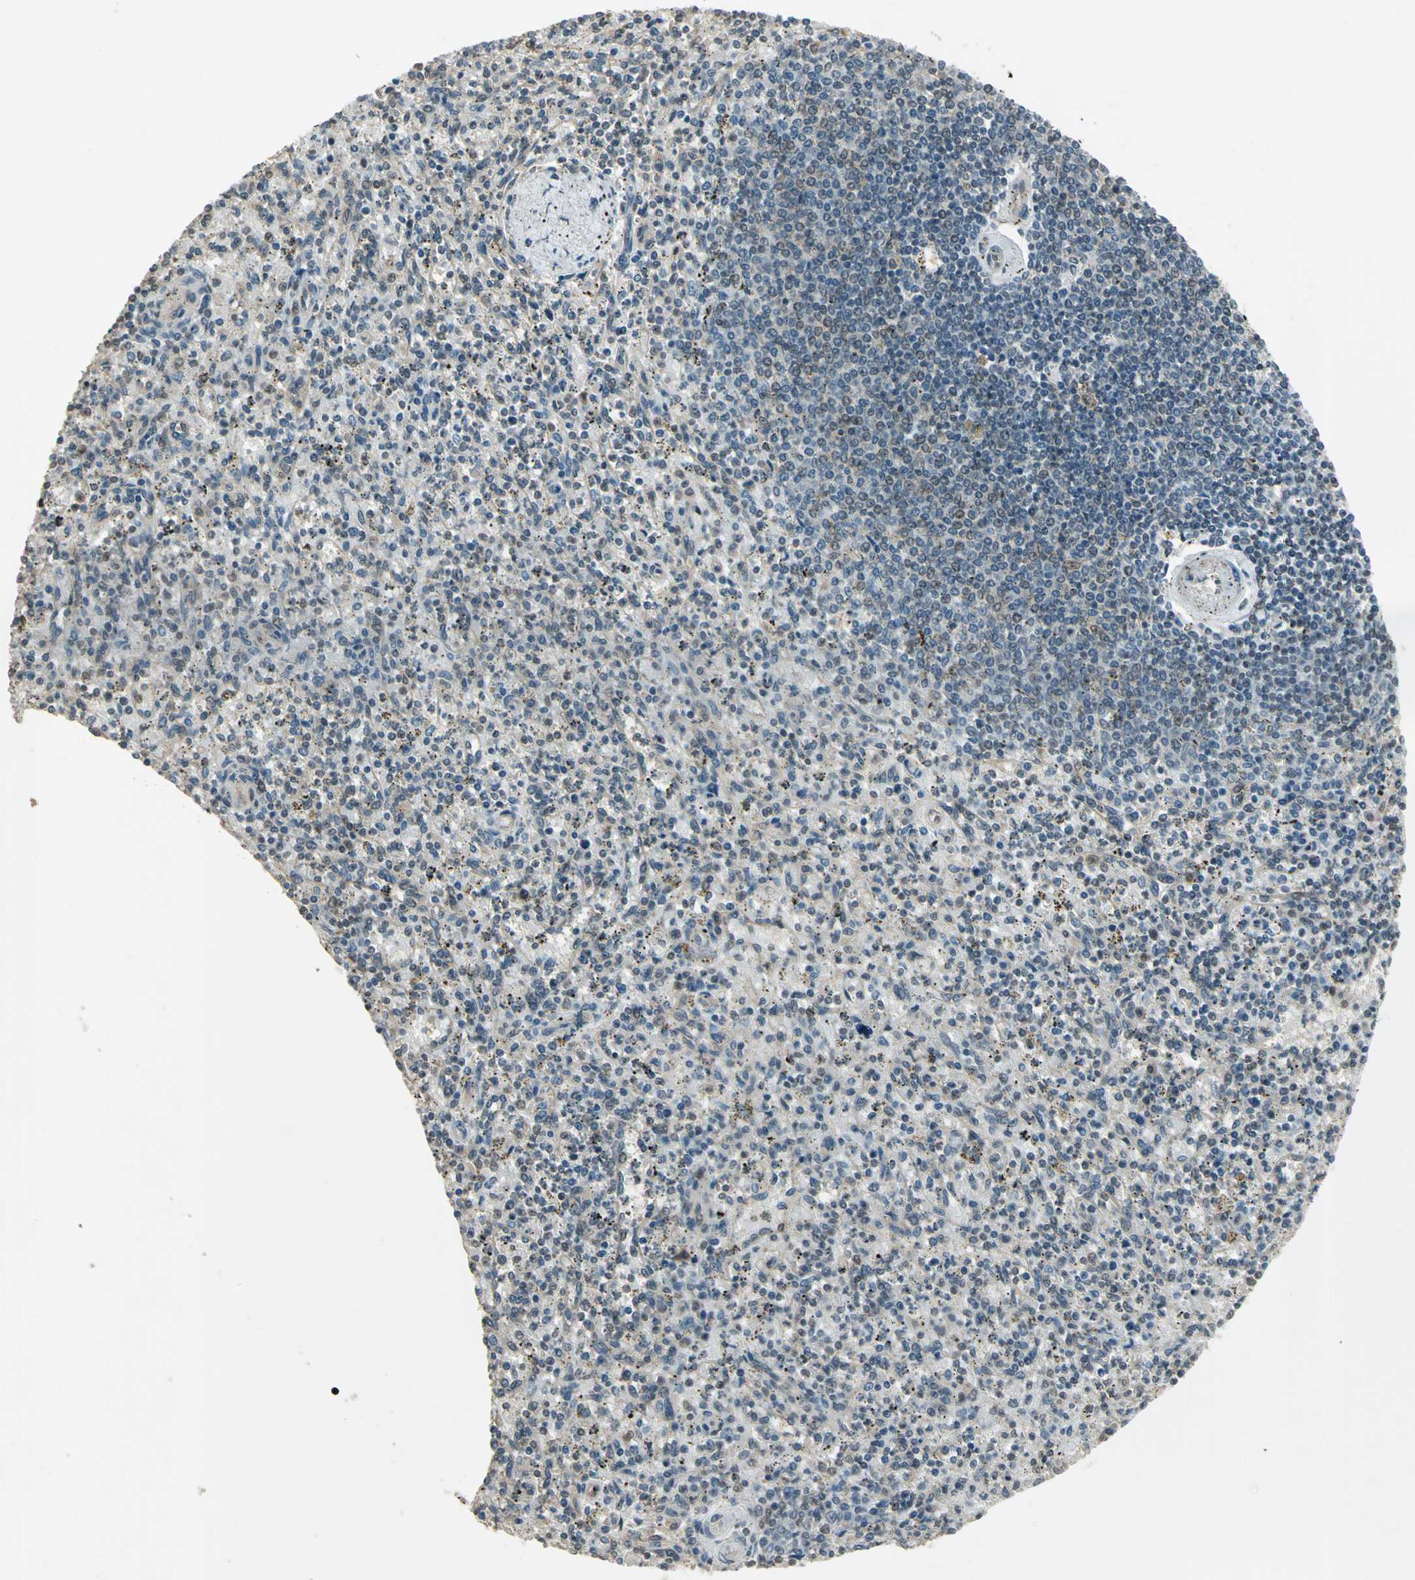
{"staining": {"intensity": "moderate", "quantity": ">75%", "location": "cytoplasmic/membranous,nuclear"}, "tissue": "spleen", "cell_type": "Cells in red pulp", "image_type": "normal", "snomed": [{"axis": "morphology", "description": "Normal tissue, NOS"}, {"axis": "topography", "description": "Spleen"}], "caption": "A brown stain highlights moderate cytoplasmic/membranous,nuclear positivity of a protein in cells in red pulp of unremarkable human spleen. (DAB (3,3'-diaminobenzidine) IHC with brightfield microscopy, high magnification).", "gene": "PSMC3", "patient": {"sex": "male", "age": 72}}